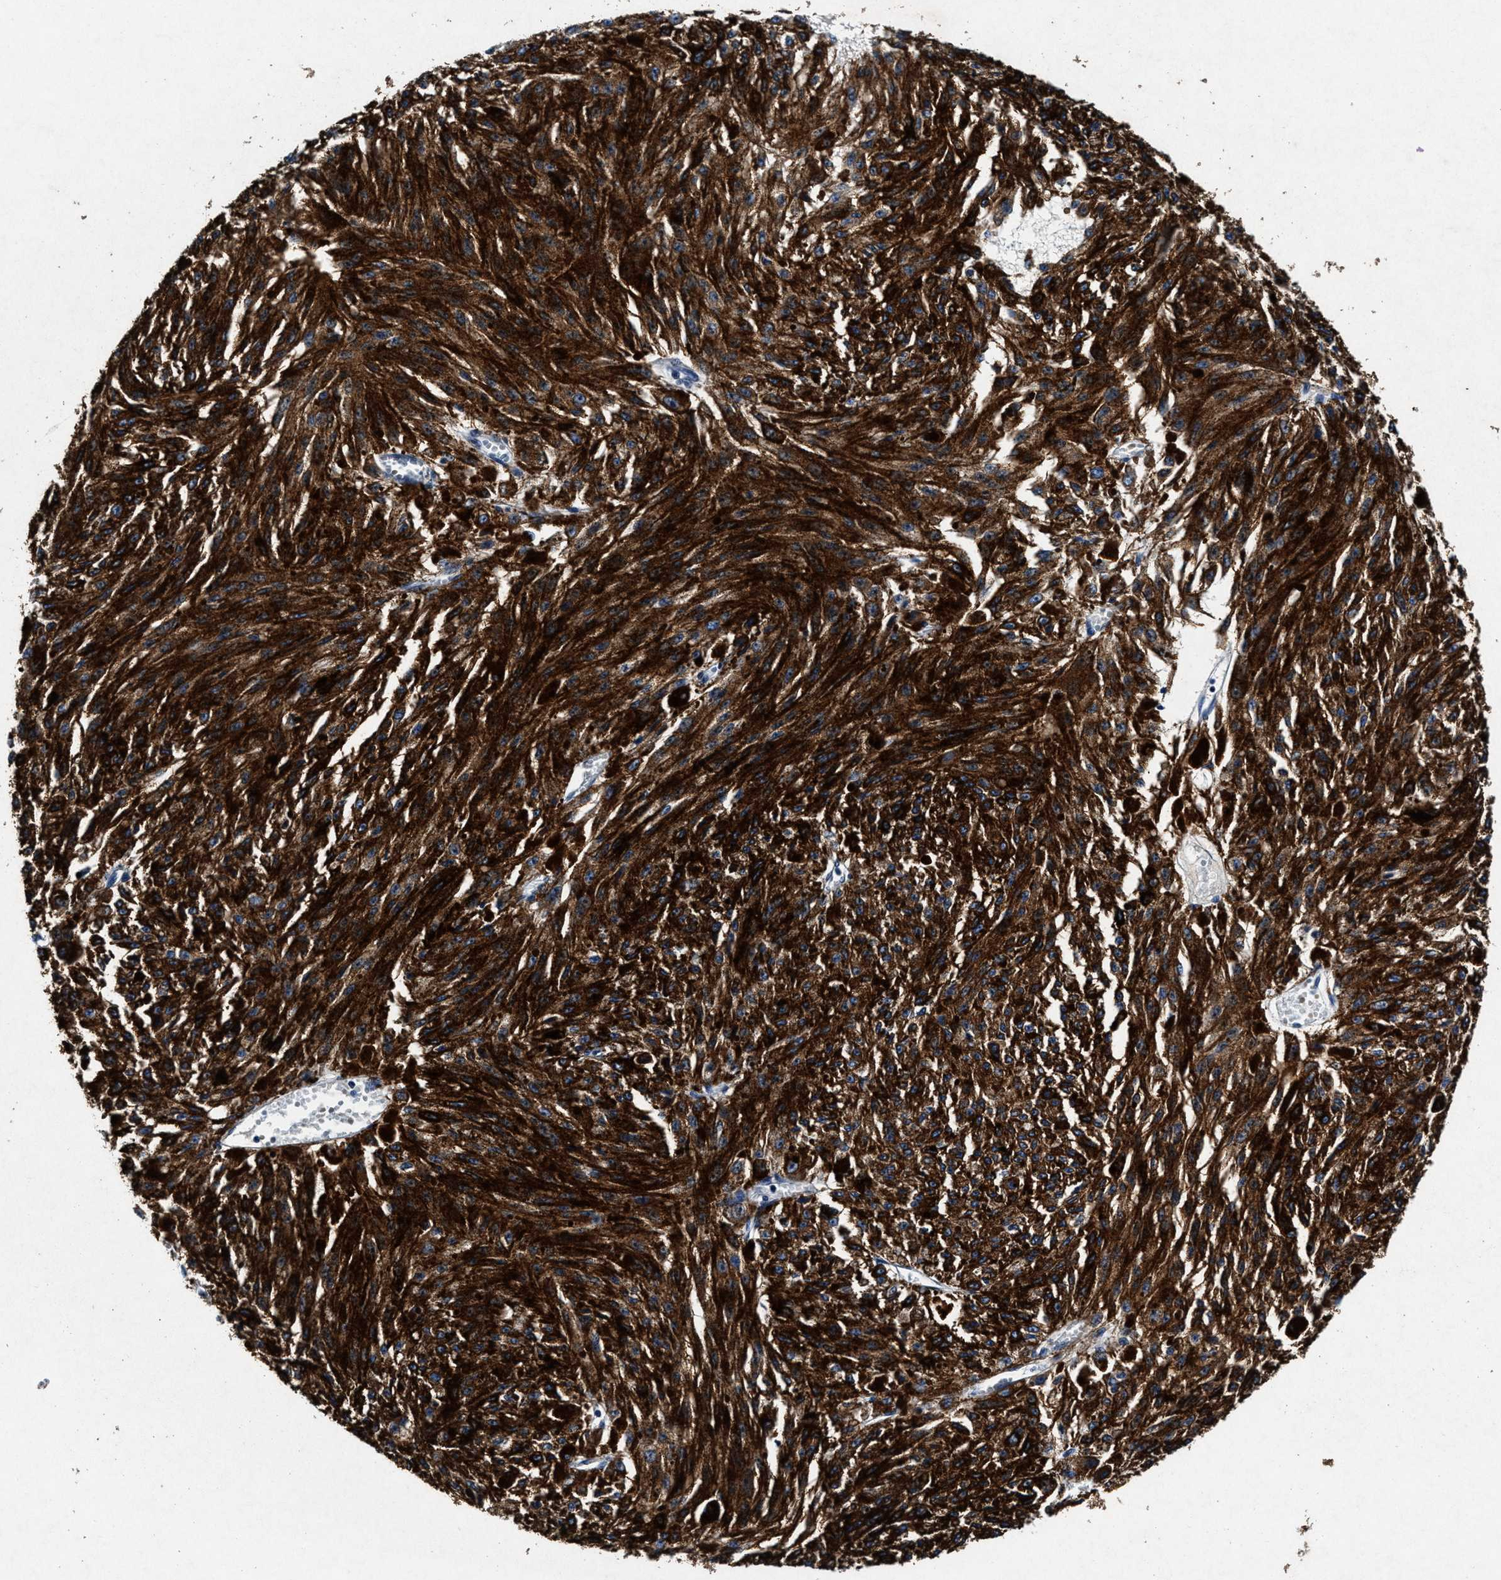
{"staining": {"intensity": "moderate", "quantity": ">75%", "location": "cytoplasmic/membranous"}, "tissue": "melanoma", "cell_type": "Tumor cells", "image_type": "cancer", "snomed": [{"axis": "morphology", "description": "Malignant melanoma, NOS"}, {"axis": "topography", "description": "Other"}], "caption": "This is a histology image of immunohistochemistry (IHC) staining of malignant melanoma, which shows moderate staining in the cytoplasmic/membranous of tumor cells.", "gene": "SLC8A1", "patient": {"sex": "male", "age": 79}}